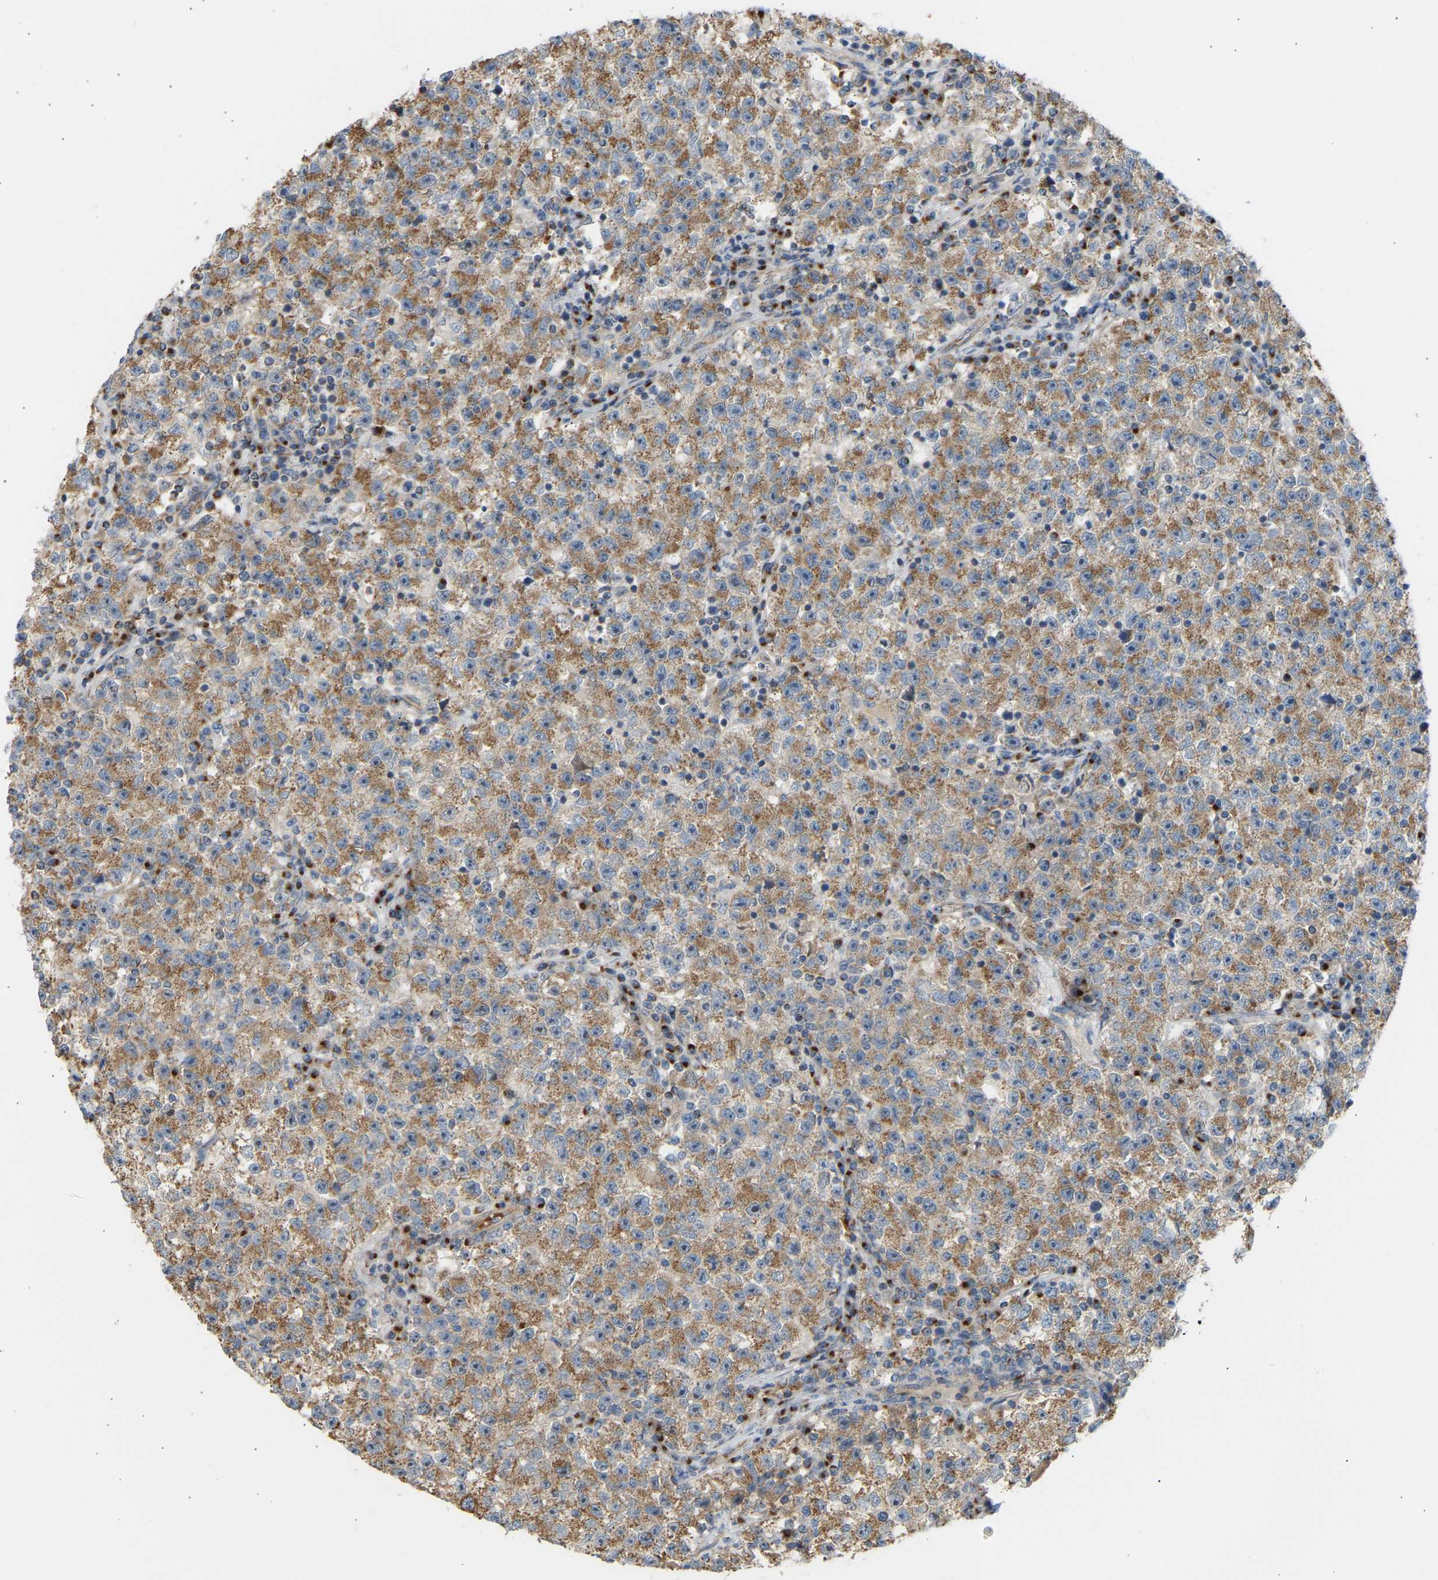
{"staining": {"intensity": "moderate", "quantity": ">75%", "location": "cytoplasmic/membranous"}, "tissue": "testis cancer", "cell_type": "Tumor cells", "image_type": "cancer", "snomed": [{"axis": "morphology", "description": "Seminoma, NOS"}, {"axis": "topography", "description": "Testis"}], "caption": "Protein expression analysis of testis cancer demonstrates moderate cytoplasmic/membranous staining in about >75% of tumor cells. (DAB = brown stain, brightfield microscopy at high magnification).", "gene": "YIPF2", "patient": {"sex": "male", "age": 22}}